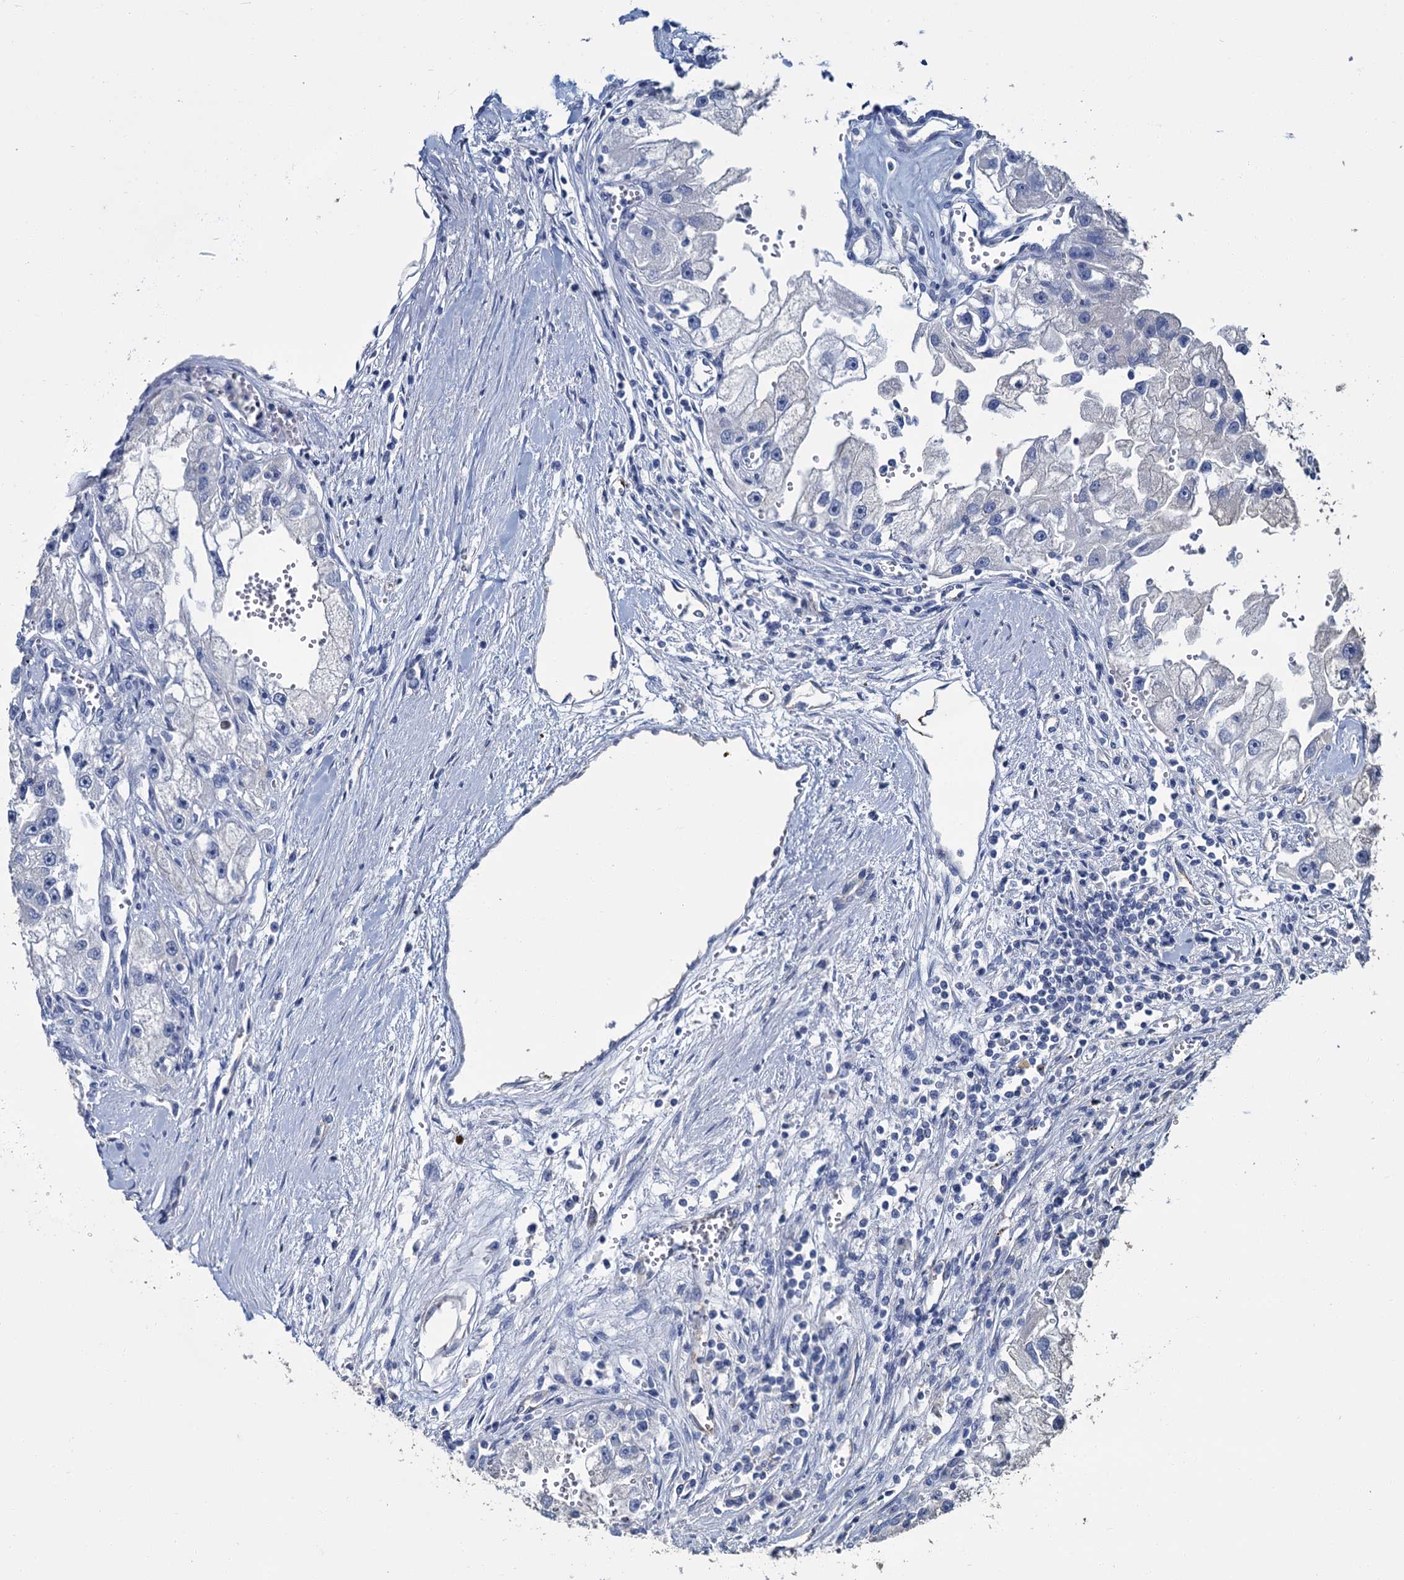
{"staining": {"intensity": "negative", "quantity": "none", "location": "none"}, "tissue": "renal cancer", "cell_type": "Tumor cells", "image_type": "cancer", "snomed": [{"axis": "morphology", "description": "Adenocarcinoma, NOS"}, {"axis": "topography", "description": "Kidney"}], "caption": "Renal adenocarcinoma stained for a protein using immunohistochemistry shows no positivity tumor cells.", "gene": "SNCB", "patient": {"sex": "male", "age": 63}}